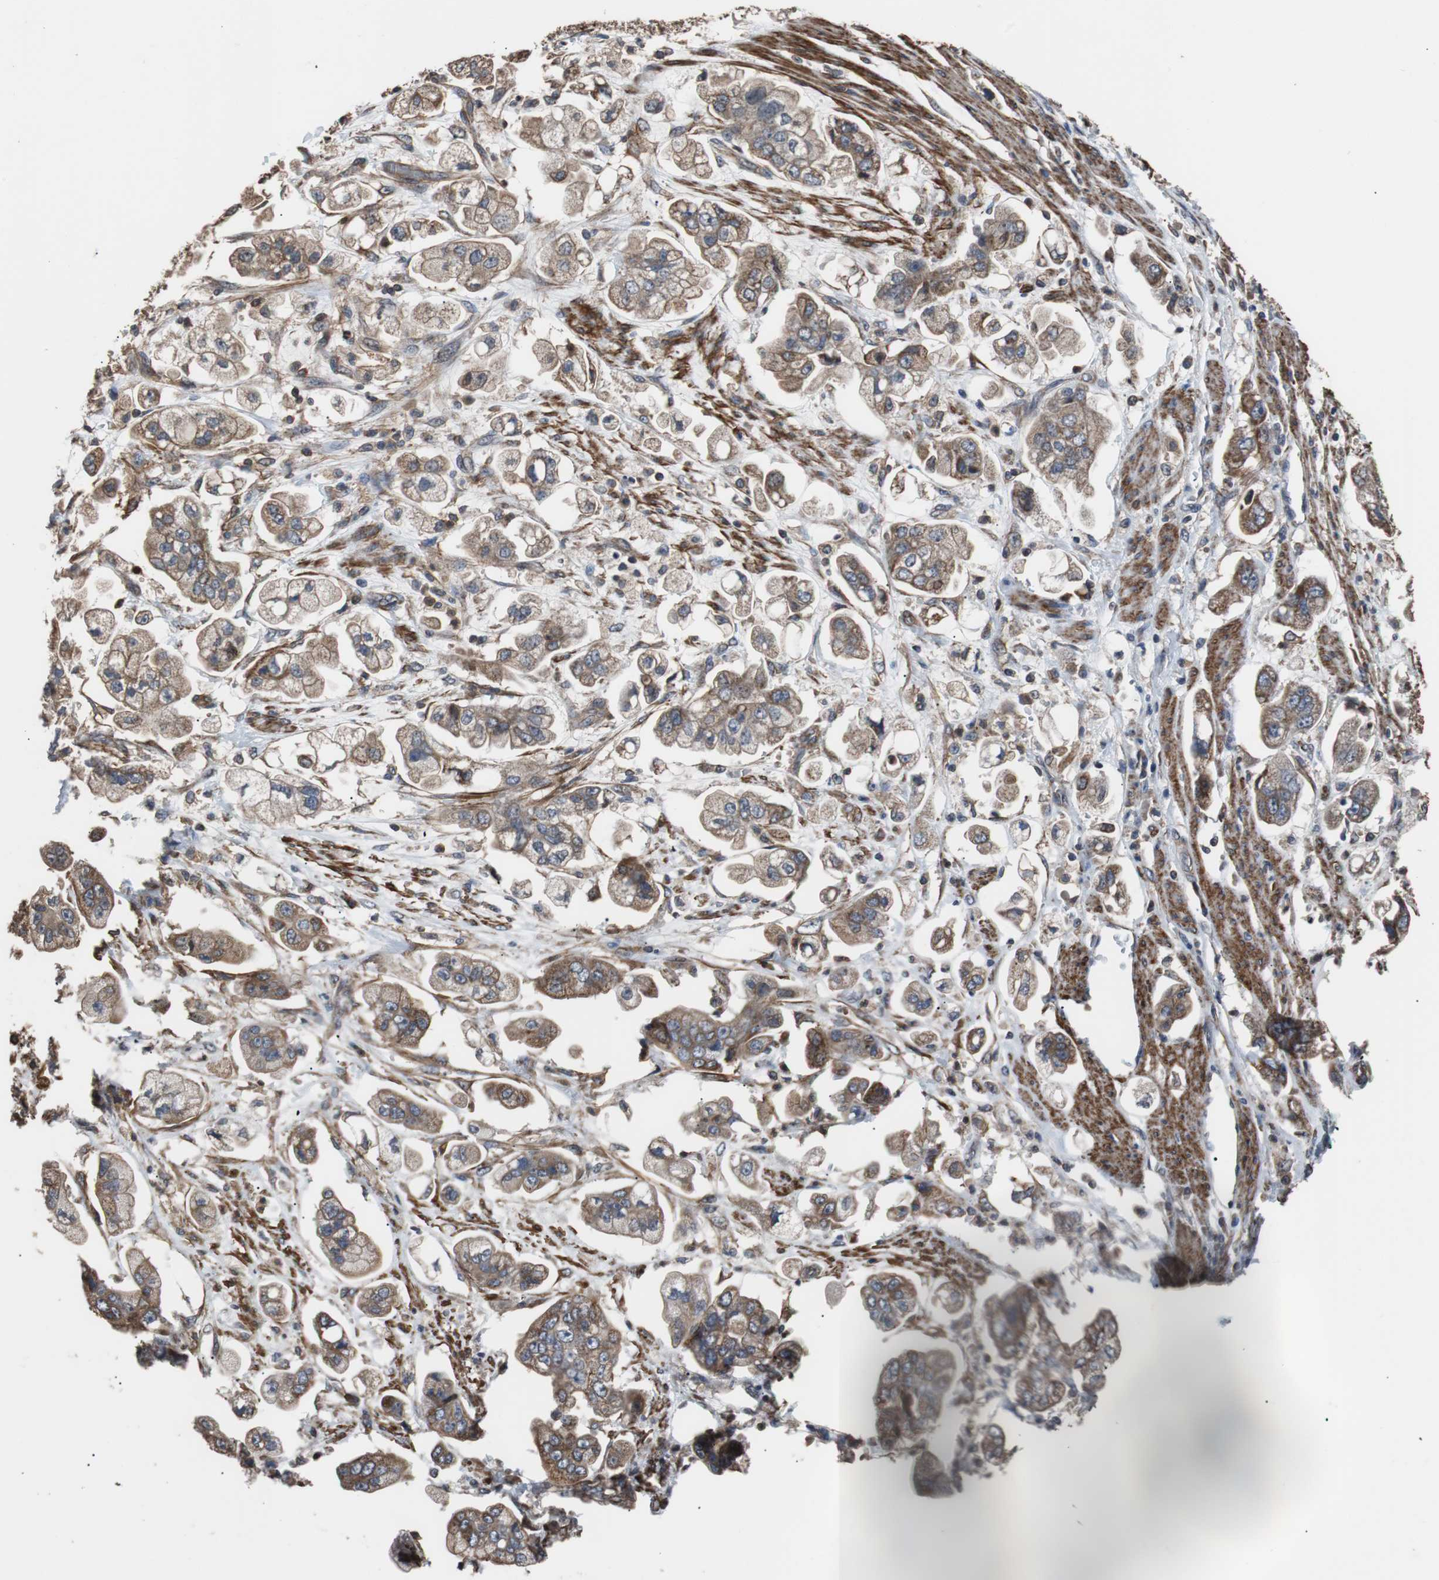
{"staining": {"intensity": "moderate", "quantity": ">75%", "location": "cytoplasmic/membranous"}, "tissue": "stomach cancer", "cell_type": "Tumor cells", "image_type": "cancer", "snomed": [{"axis": "morphology", "description": "Adenocarcinoma, NOS"}, {"axis": "topography", "description": "Stomach"}], "caption": "Protein expression analysis of stomach adenocarcinoma shows moderate cytoplasmic/membranous expression in about >75% of tumor cells.", "gene": "PITRM1", "patient": {"sex": "male", "age": 62}}